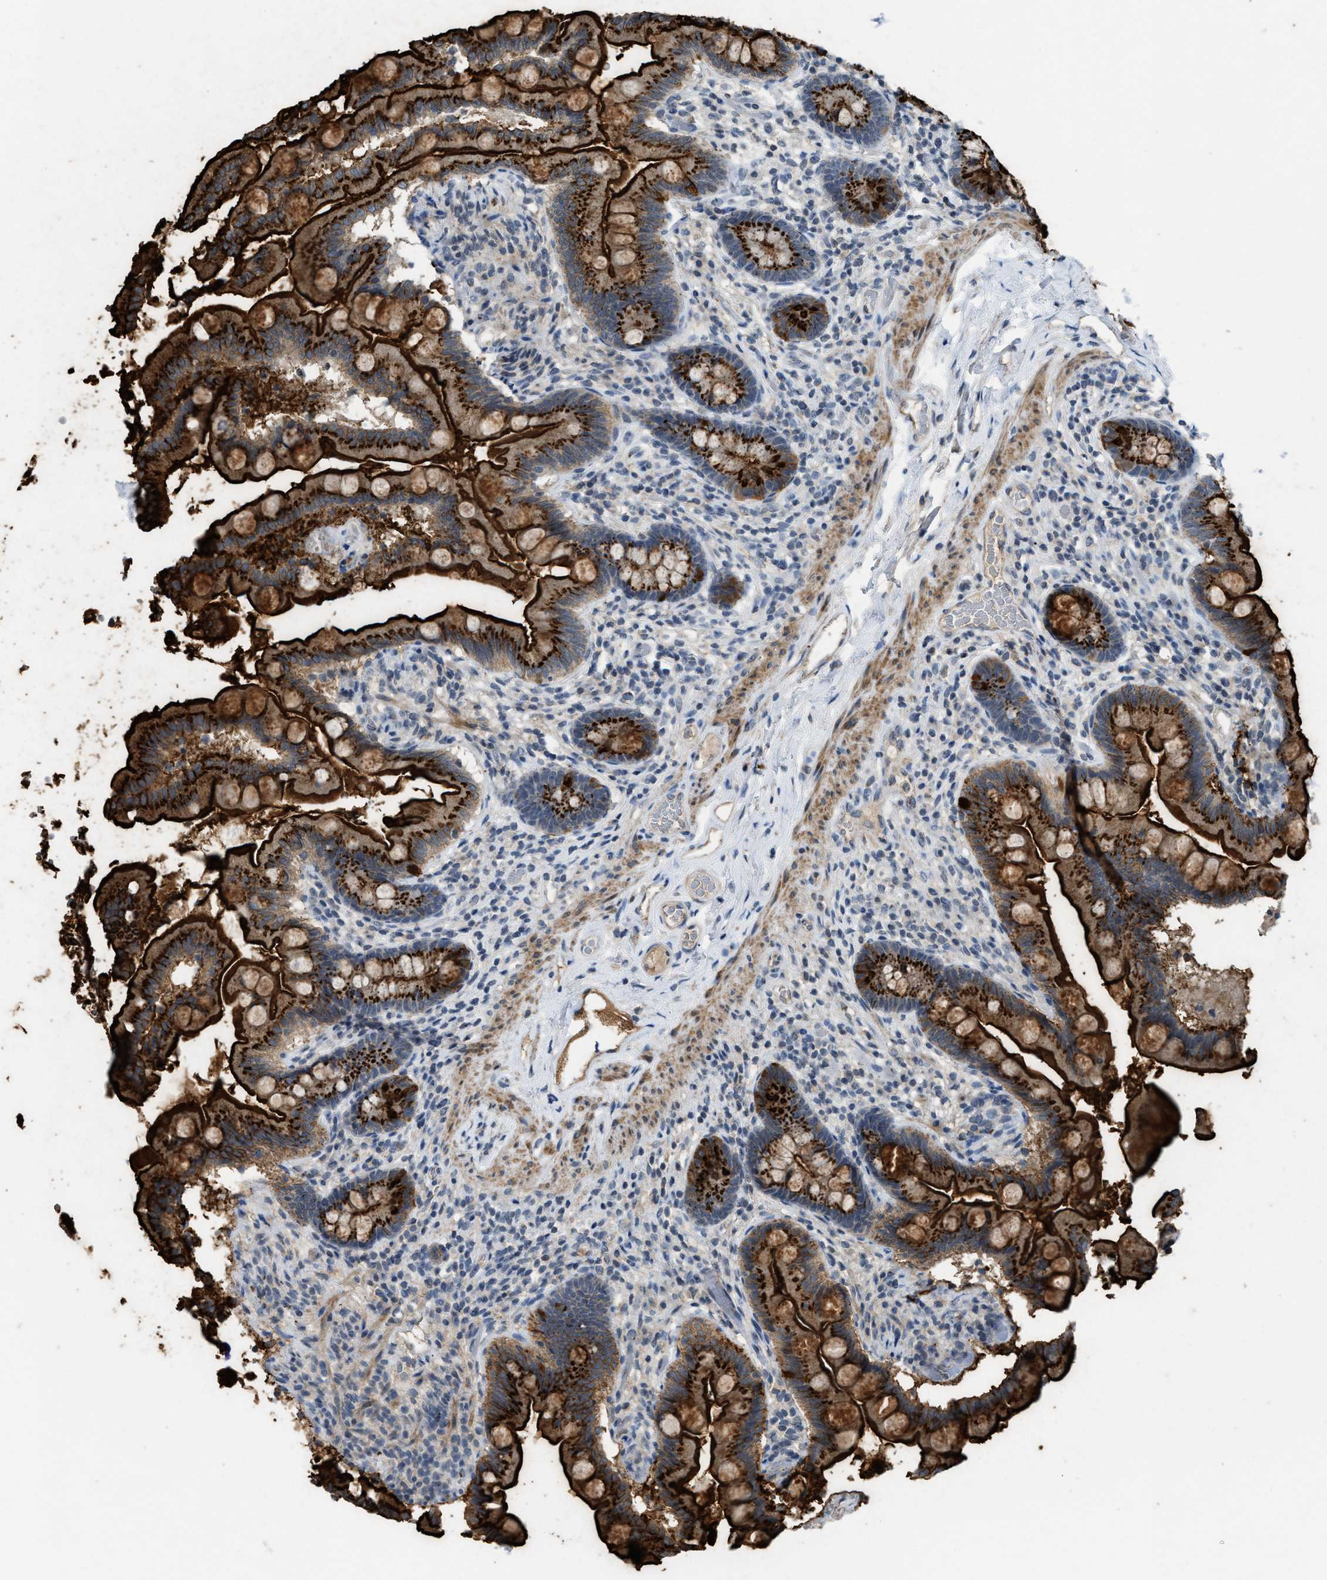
{"staining": {"intensity": "strong", "quantity": ">75%", "location": "cytoplasmic/membranous"}, "tissue": "small intestine", "cell_type": "Glandular cells", "image_type": "normal", "snomed": [{"axis": "morphology", "description": "Normal tissue, NOS"}, {"axis": "topography", "description": "Small intestine"}], "caption": "Immunohistochemical staining of normal small intestine exhibits >75% levels of strong cytoplasmic/membranous protein staining in approximately >75% of glandular cells.", "gene": "SLC5A5", "patient": {"sex": "female", "age": 56}}